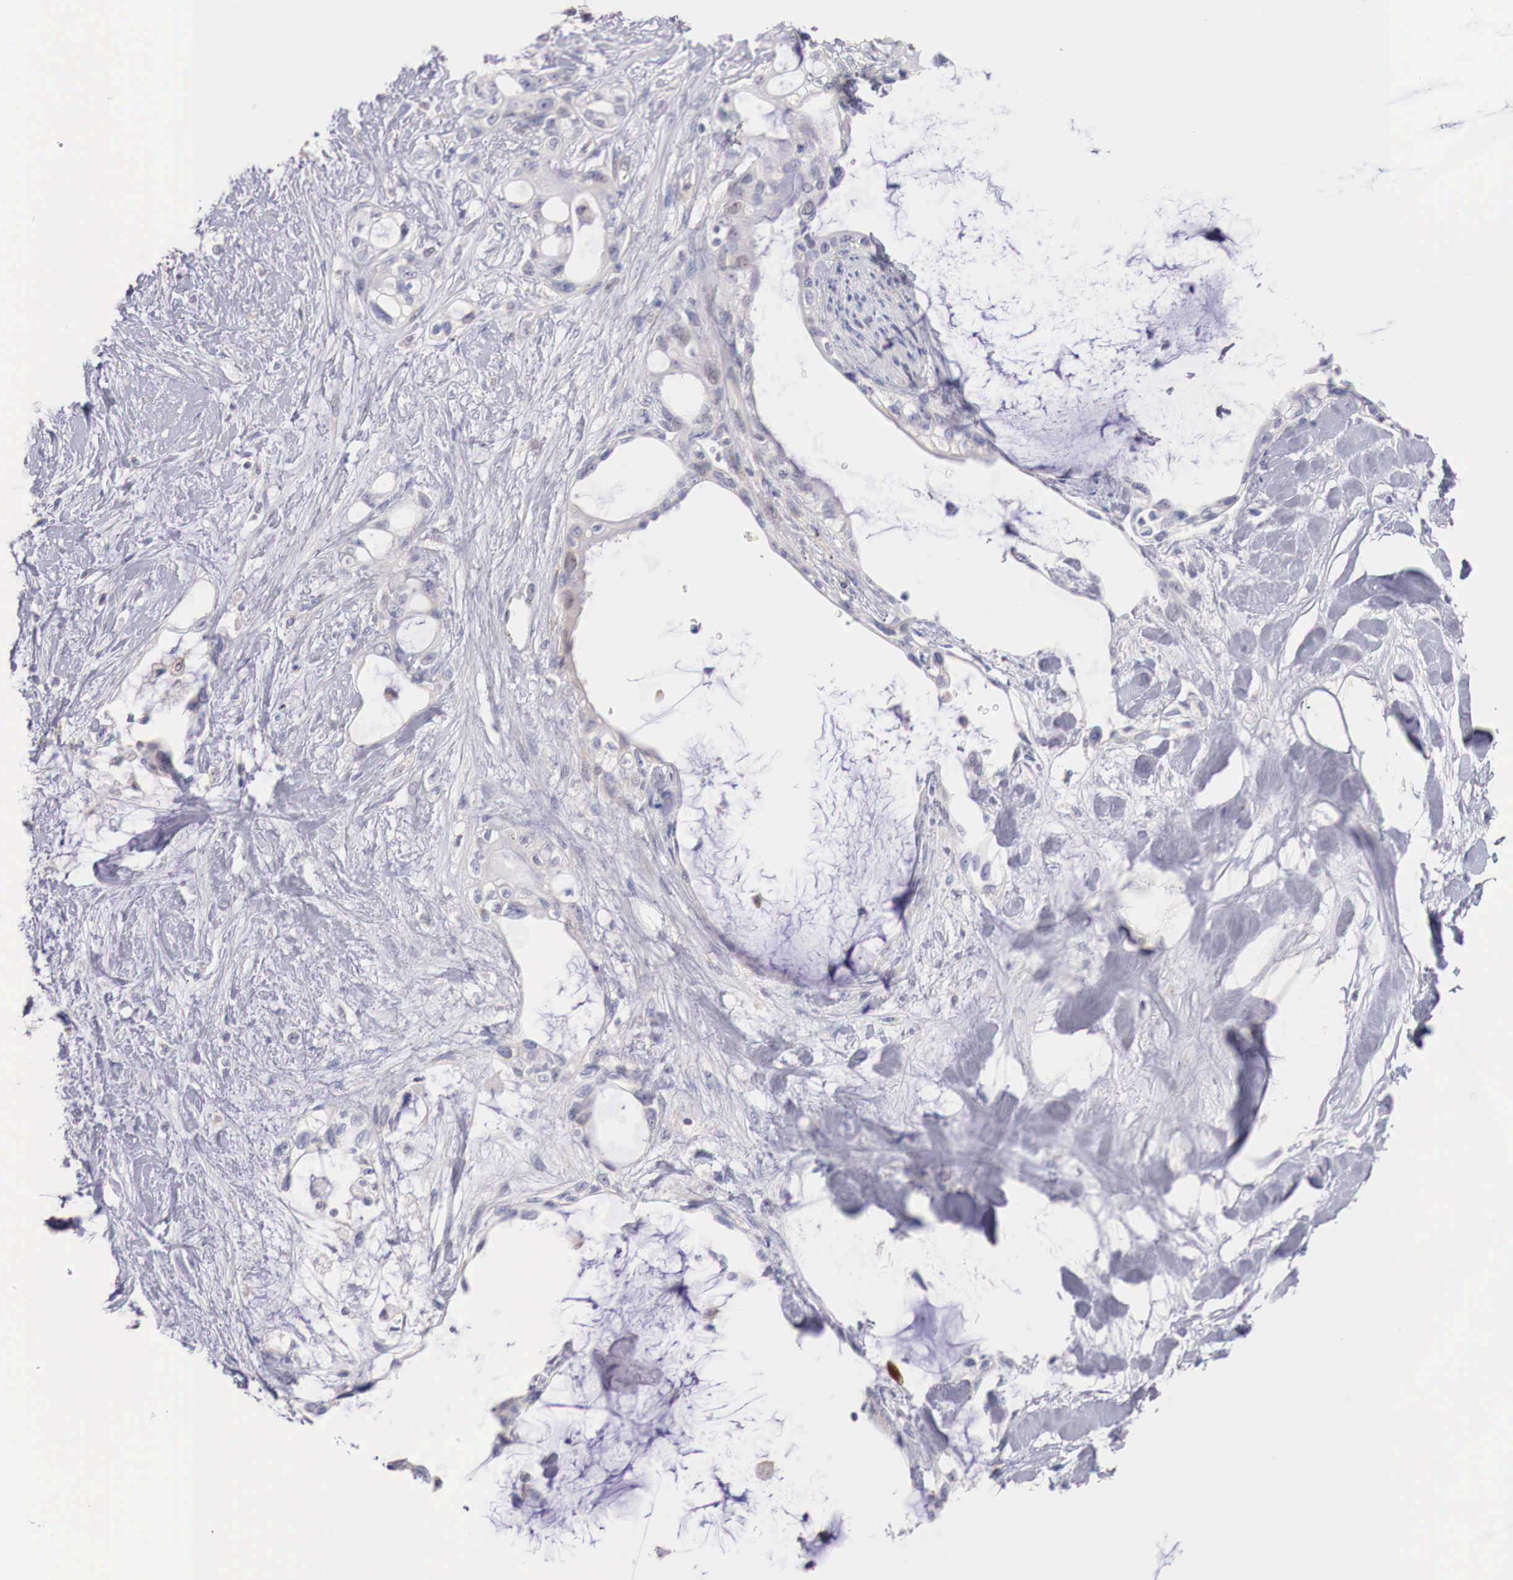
{"staining": {"intensity": "negative", "quantity": "none", "location": "none"}, "tissue": "pancreatic cancer", "cell_type": "Tumor cells", "image_type": "cancer", "snomed": [{"axis": "morphology", "description": "Adenocarcinoma, NOS"}, {"axis": "topography", "description": "Pancreas"}], "caption": "IHC image of human pancreatic adenocarcinoma stained for a protein (brown), which displays no positivity in tumor cells.", "gene": "CLCN5", "patient": {"sex": "female", "age": 70}}